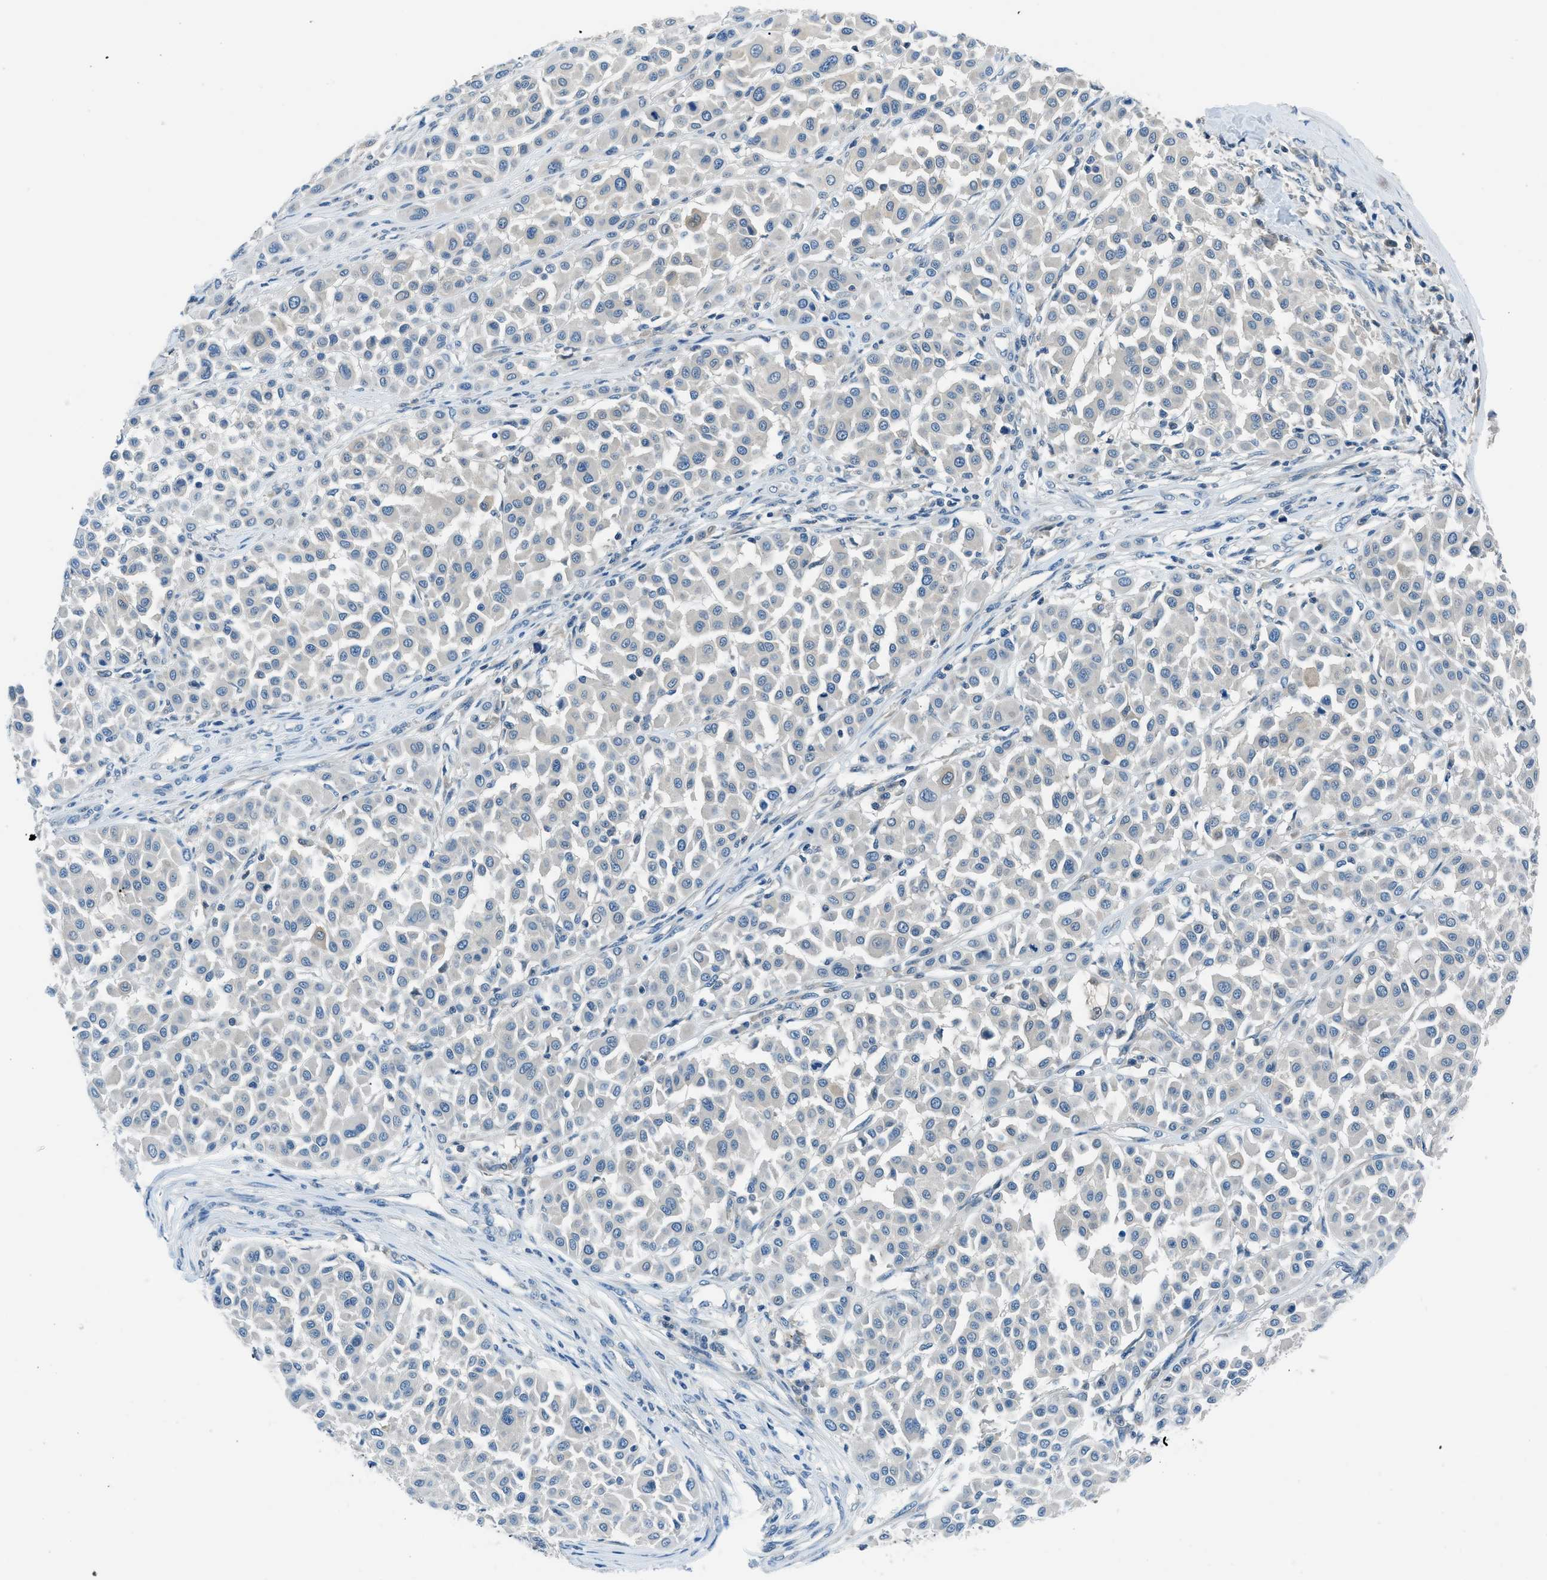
{"staining": {"intensity": "negative", "quantity": "none", "location": "none"}, "tissue": "melanoma", "cell_type": "Tumor cells", "image_type": "cancer", "snomed": [{"axis": "morphology", "description": "Malignant melanoma, Metastatic site"}, {"axis": "topography", "description": "Soft tissue"}], "caption": "An IHC histopathology image of melanoma is shown. There is no staining in tumor cells of melanoma.", "gene": "ACP1", "patient": {"sex": "male", "age": 41}}